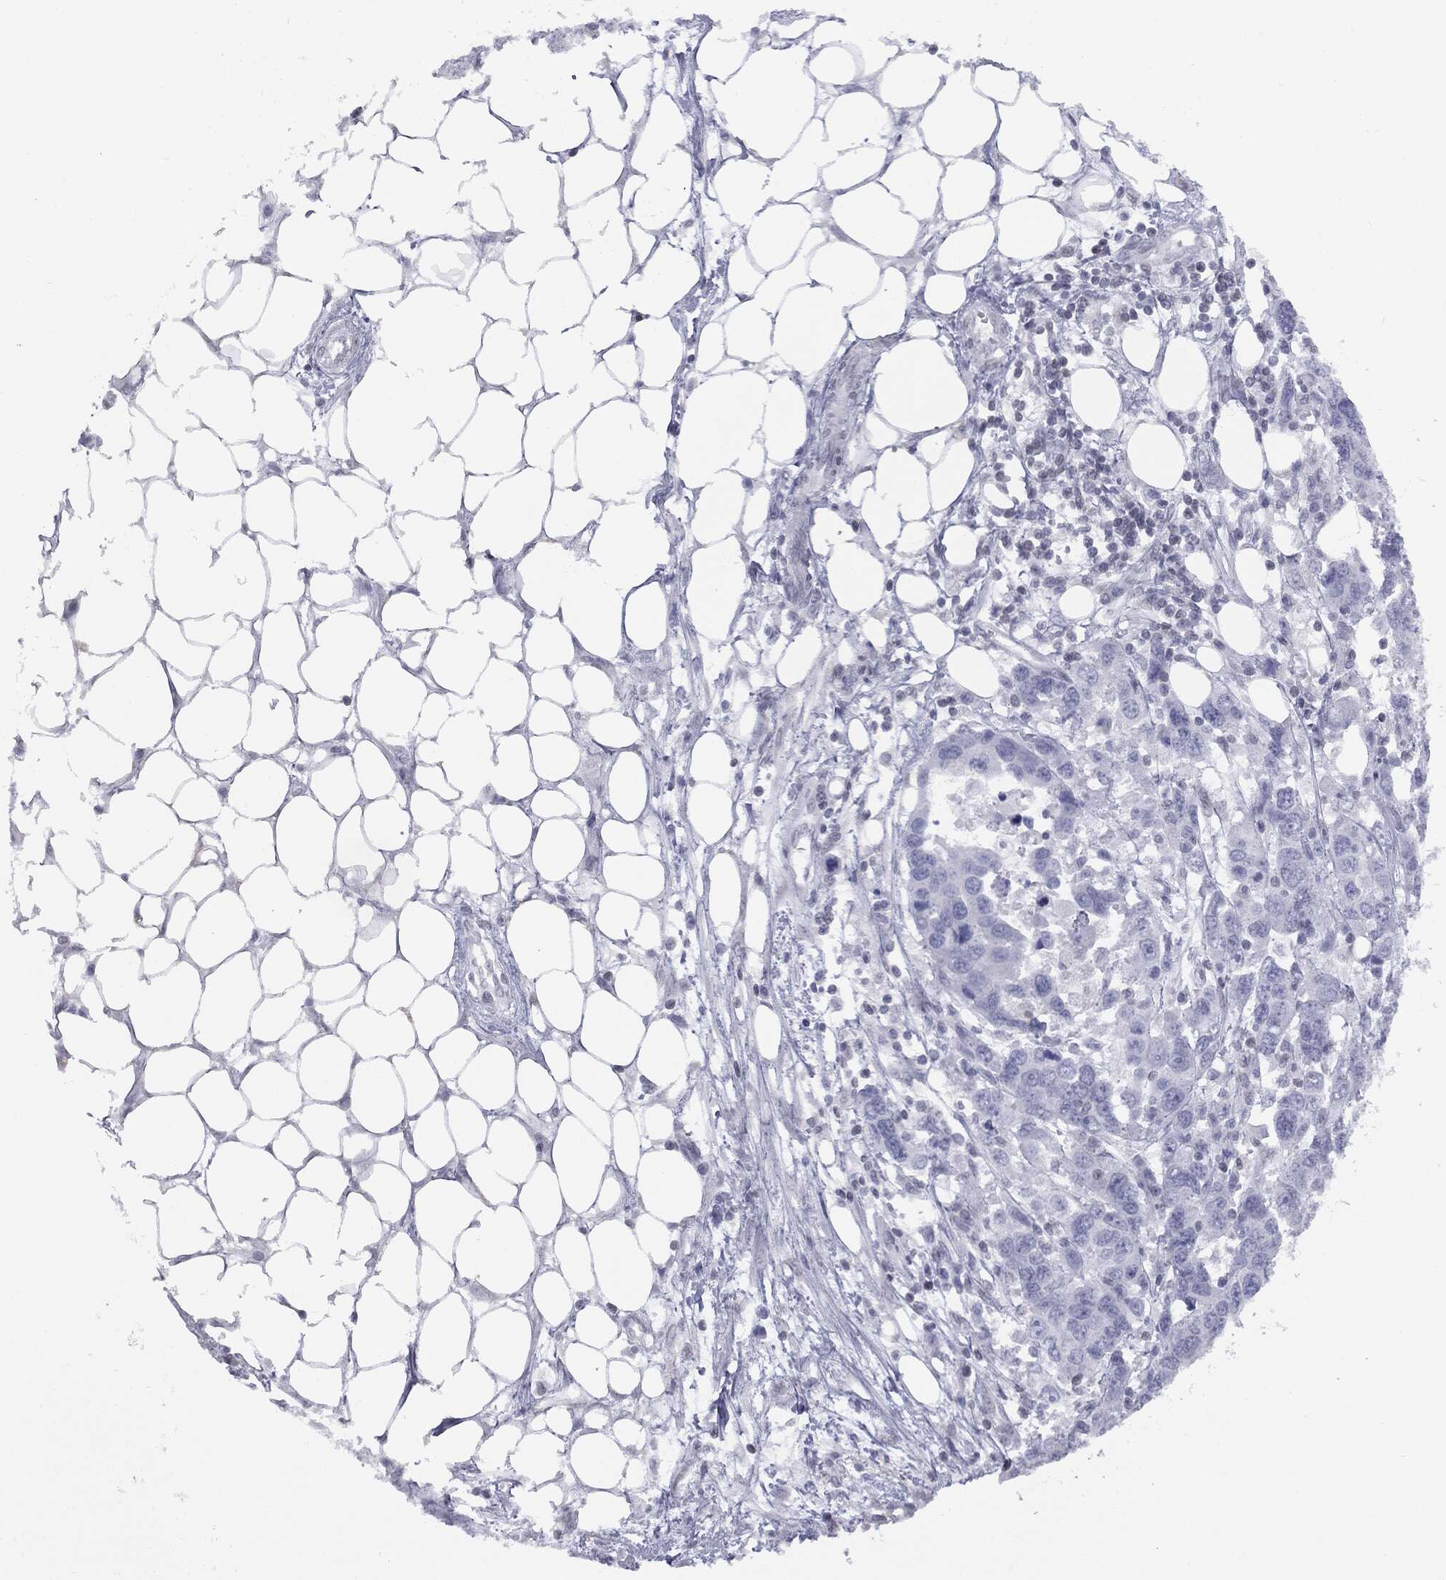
{"staining": {"intensity": "negative", "quantity": "none", "location": "none"}, "tissue": "ovarian cancer", "cell_type": "Tumor cells", "image_type": "cancer", "snomed": [{"axis": "morphology", "description": "Cystadenocarcinoma, serous, NOS"}, {"axis": "topography", "description": "Ovary"}], "caption": "An immunohistochemistry photomicrograph of serous cystadenocarcinoma (ovarian) is shown. There is no staining in tumor cells of serous cystadenocarcinoma (ovarian). (DAB (3,3'-diaminobenzidine) immunohistochemistry (IHC), high magnification).", "gene": "ALDOB", "patient": {"sex": "female", "age": 76}}